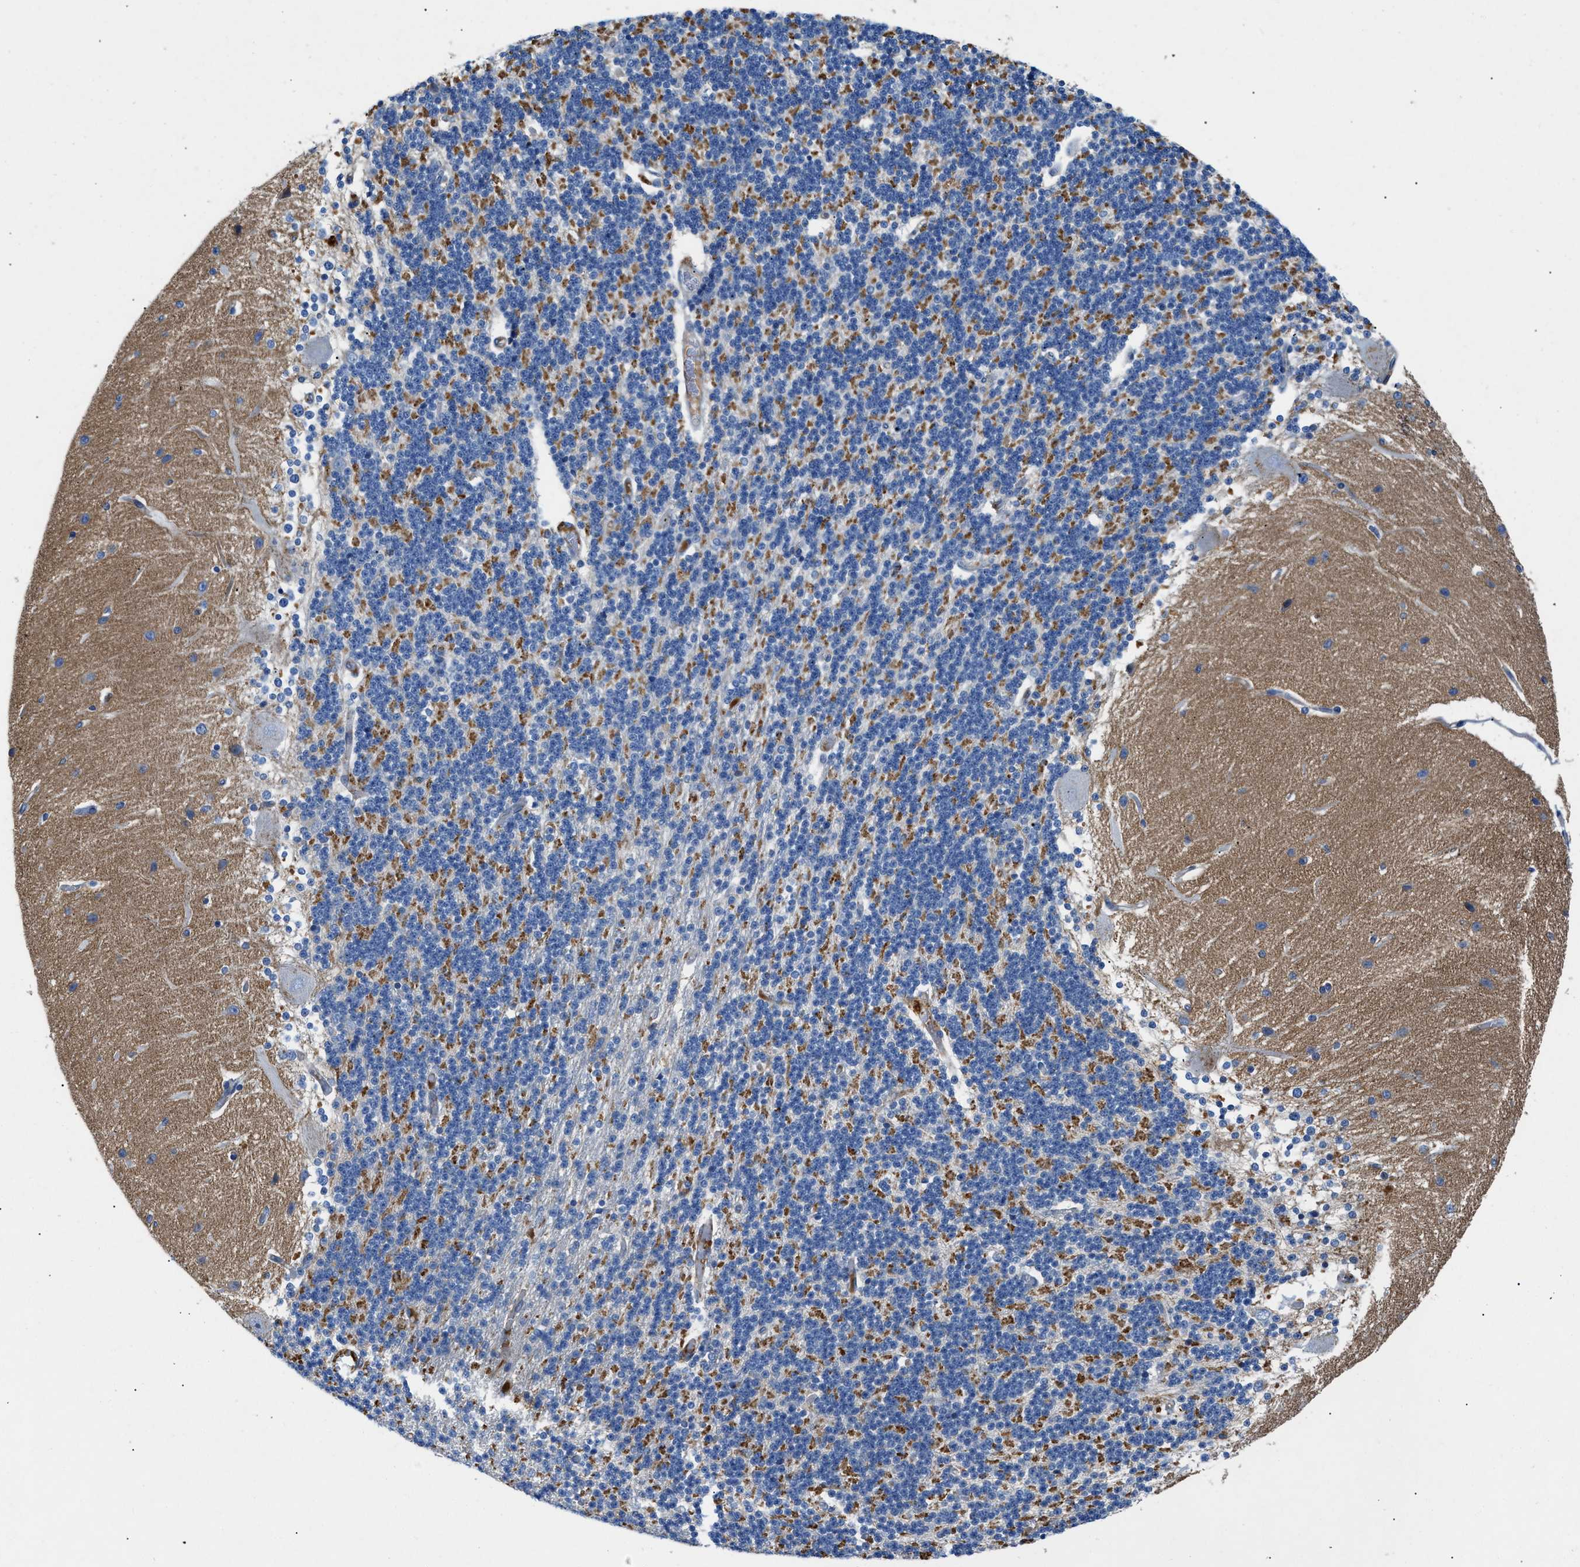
{"staining": {"intensity": "moderate", "quantity": "<25%", "location": "cytoplasmic/membranous"}, "tissue": "cerebellum", "cell_type": "Cells in granular layer", "image_type": "normal", "snomed": [{"axis": "morphology", "description": "Normal tissue, NOS"}, {"axis": "topography", "description": "Cerebellum"}], "caption": "A brown stain labels moderate cytoplasmic/membranous staining of a protein in cells in granular layer of normal human cerebellum. Using DAB (brown) and hematoxylin (blue) stains, captured at high magnification using brightfield microscopy.", "gene": "ATP6V0D1", "patient": {"sex": "female", "age": 54}}